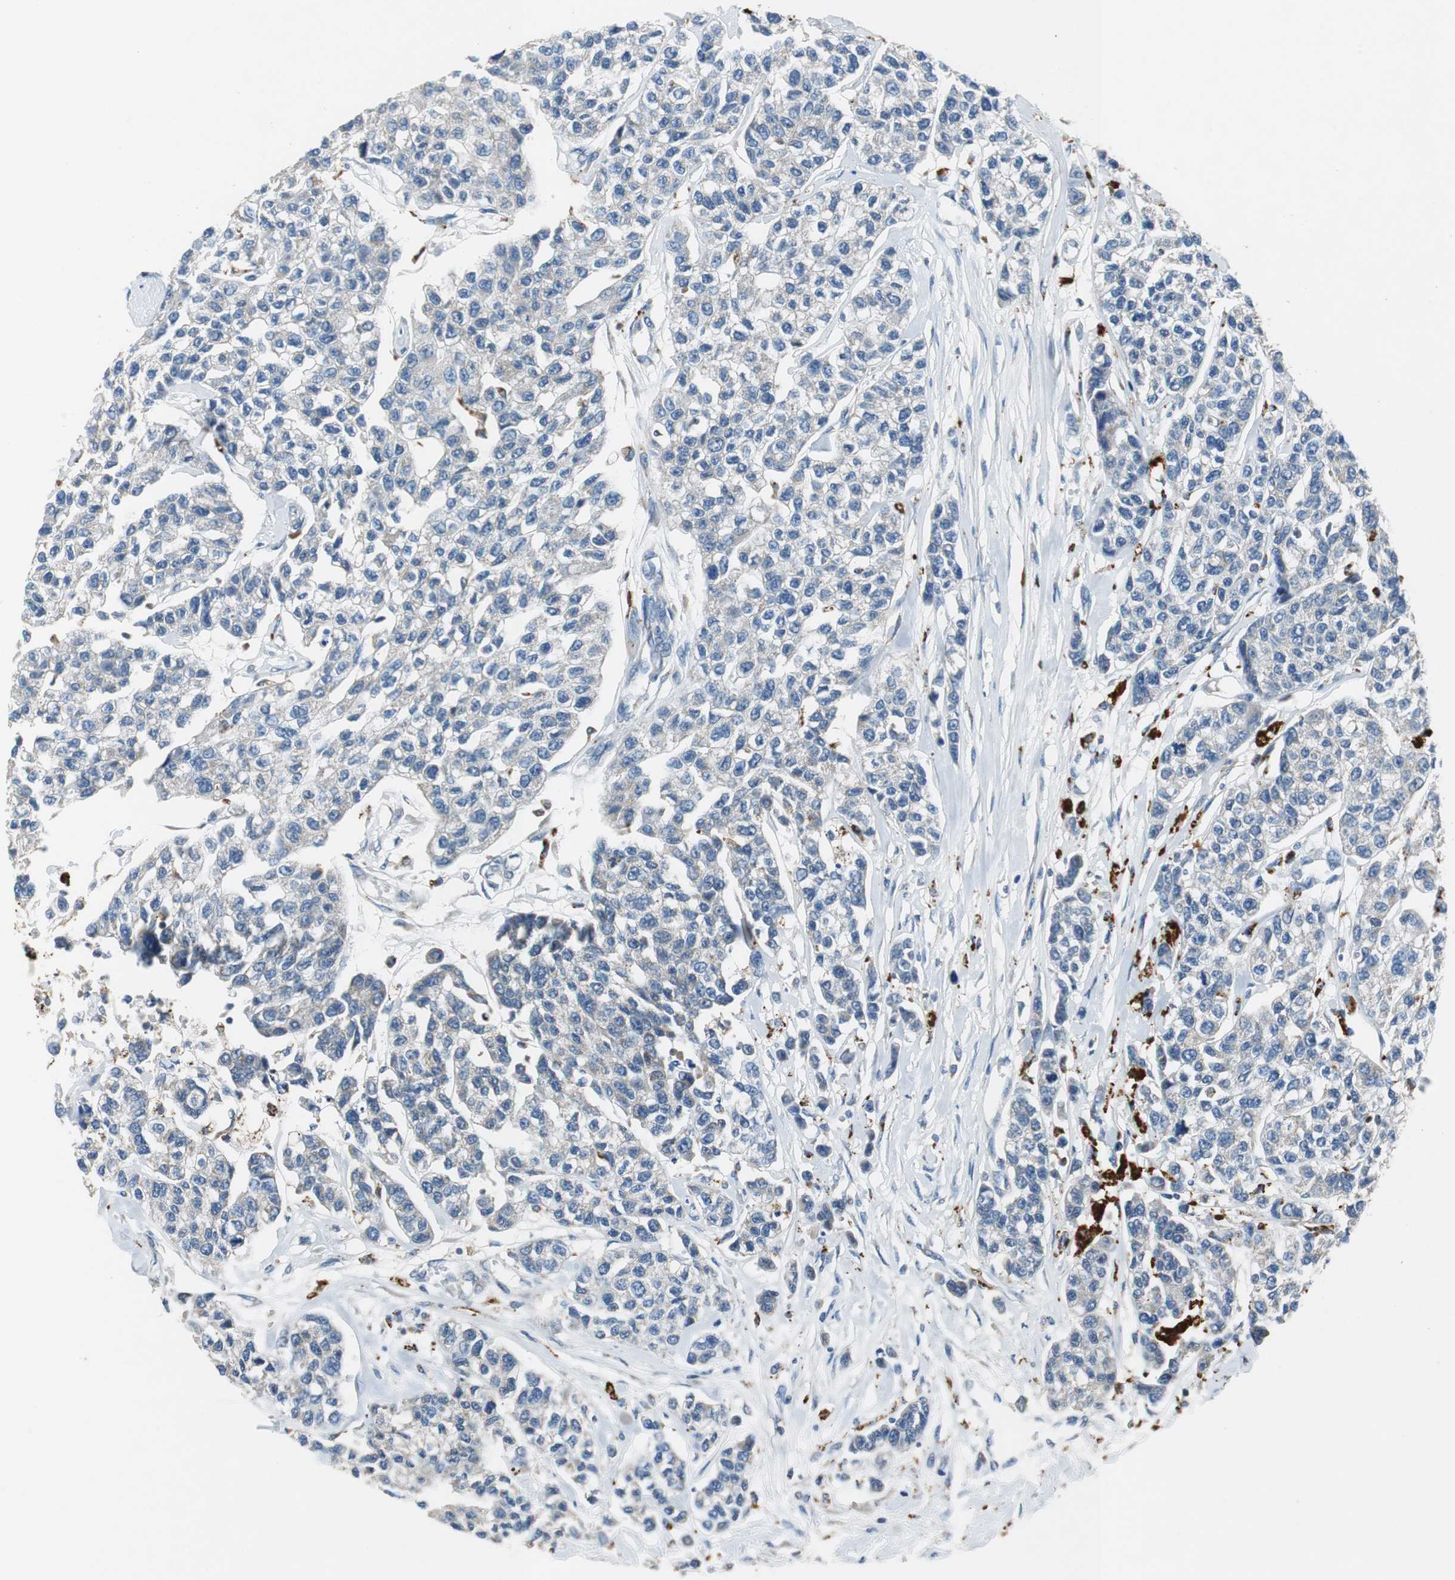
{"staining": {"intensity": "negative", "quantity": "none", "location": "none"}, "tissue": "breast cancer", "cell_type": "Tumor cells", "image_type": "cancer", "snomed": [{"axis": "morphology", "description": "Duct carcinoma"}, {"axis": "topography", "description": "Breast"}], "caption": "Protein analysis of intraductal carcinoma (breast) exhibits no significant positivity in tumor cells.", "gene": "NLGN1", "patient": {"sex": "female", "age": 51}}